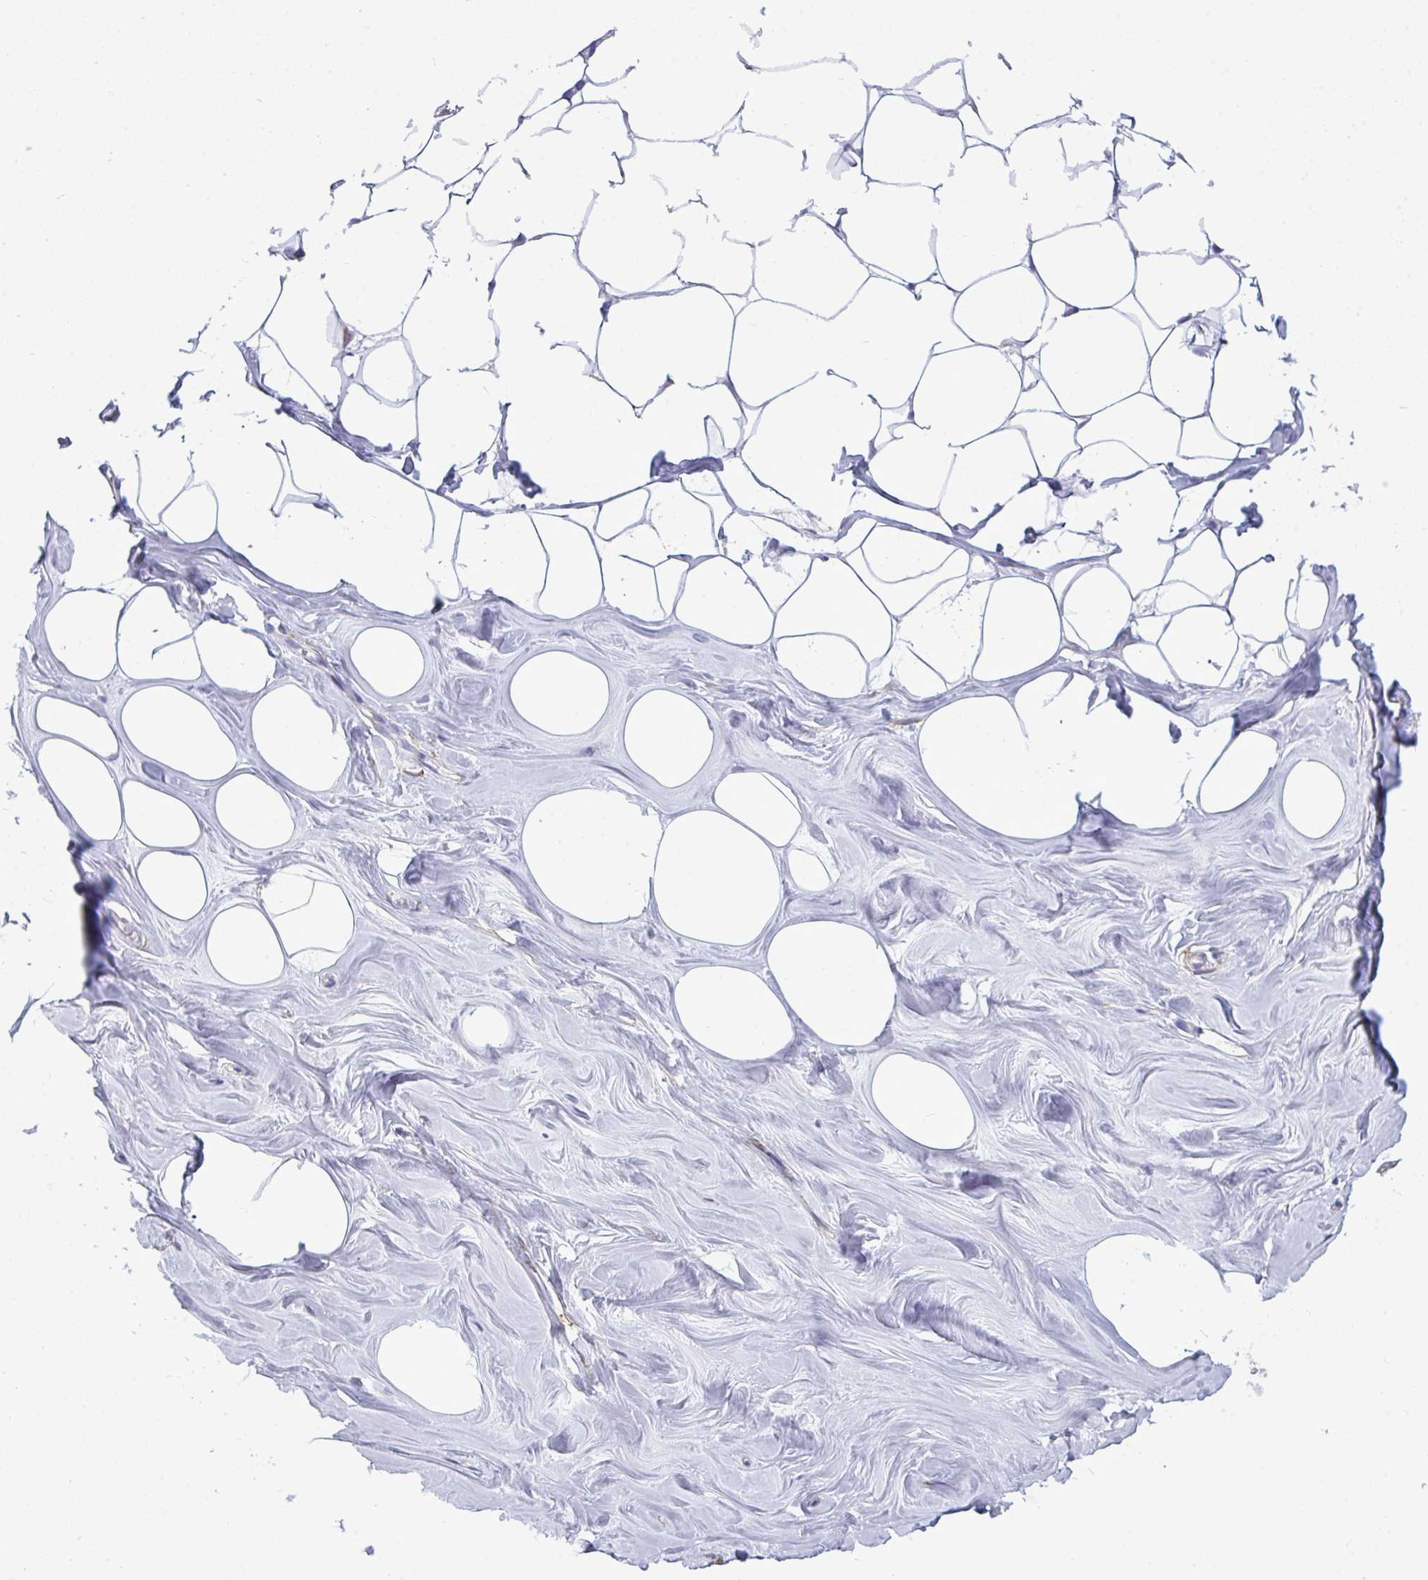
{"staining": {"intensity": "negative", "quantity": "none", "location": "none"}, "tissue": "breast", "cell_type": "Adipocytes", "image_type": "normal", "snomed": [{"axis": "morphology", "description": "Normal tissue, NOS"}, {"axis": "topography", "description": "Breast"}], "caption": "DAB (3,3'-diaminobenzidine) immunohistochemical staining of normal breast demonstrates no significant staining in adipocytes.", "gene": "MYH10", "patient": {"sex": "female", "age": 27}}